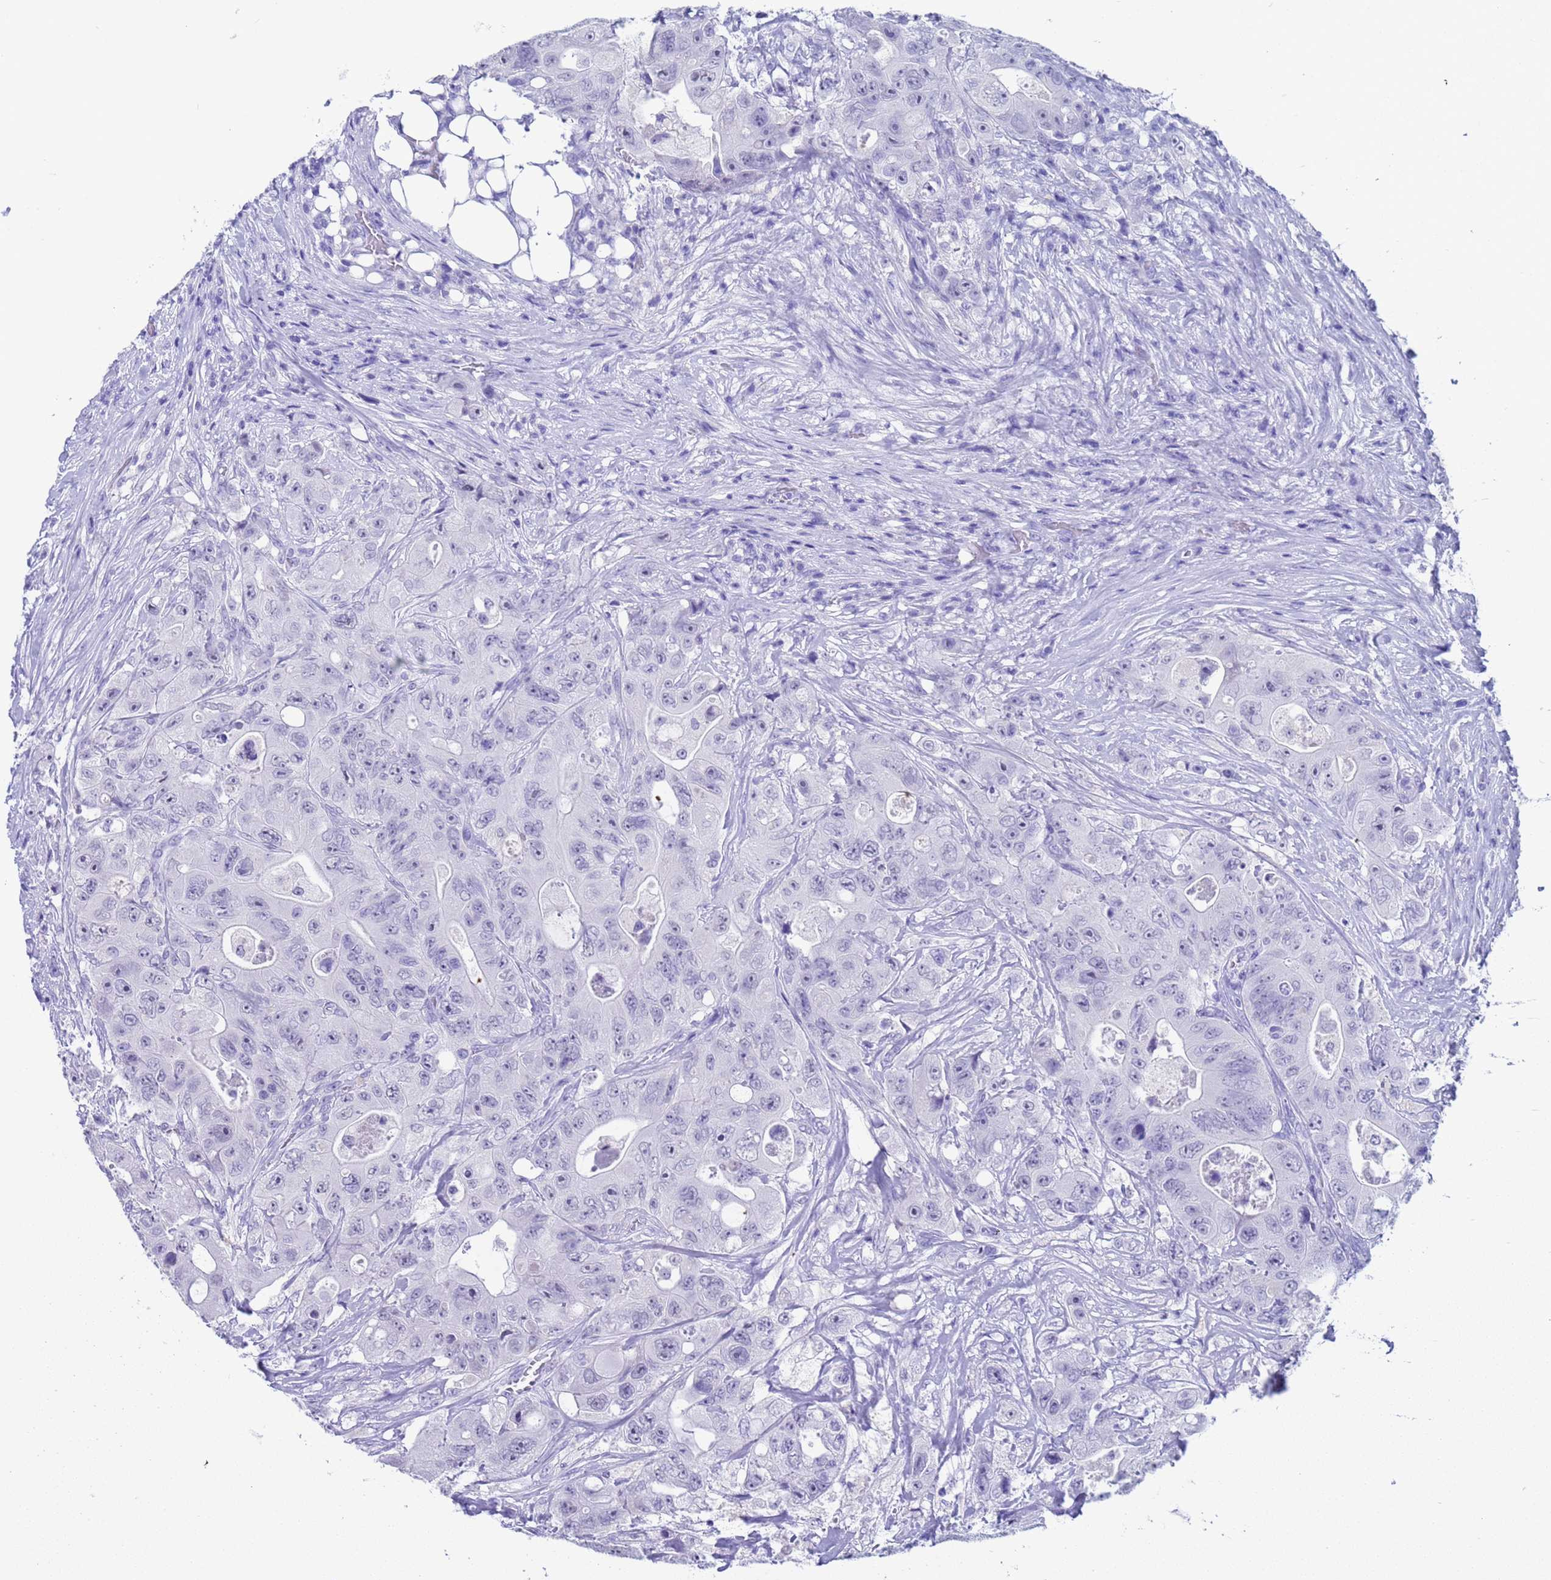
{"staining": {"intensity": "negative", "quantity": "none", "location": "none"}, "tissue": "colorectal cancer", "cell_type": "Tumor cells", "image_type": "cancer", "snomed": [{"axis": "morphology", "description": "Adenocarcinoma, NOS"}, {"axis": "topography", "description": "Colon"}], "caption": "Tumor cells show no significant protein staining in colorectal cancer (adenocarcinoma). (Stains: DAB (3,3'-diaminobenzidine) immunohistochemistry (IHC) with hematoxylin counter stain, Microscopy: brightfield microscopy at high magnification).", "gene": "CKM", "patient": {"sex": "female", "age": 46}}